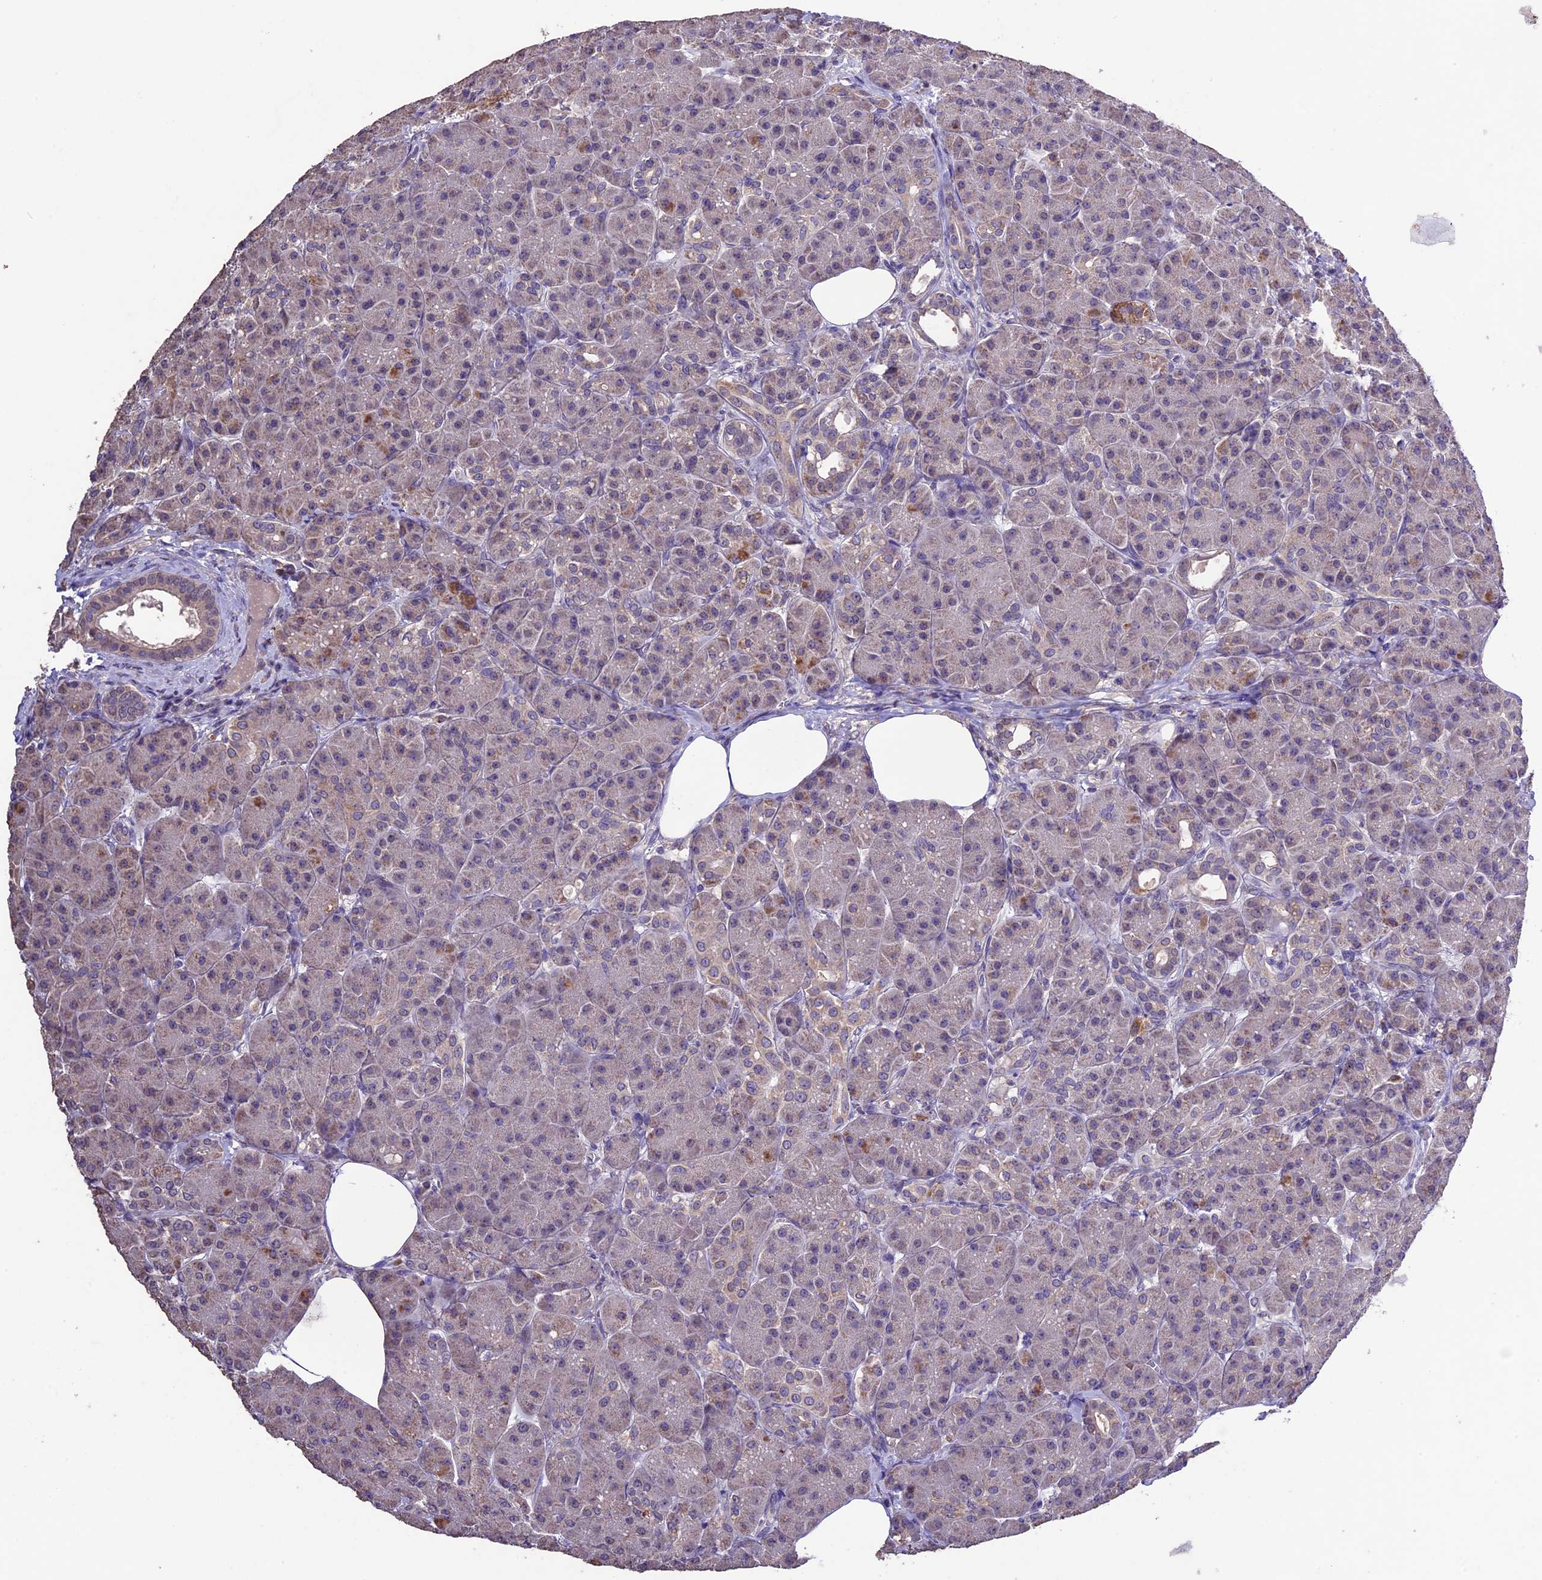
{"staining": {"intensity": "weak", "quantity": "25%-75%", "location": "cytoplasmic/membranous"}, "tissue": "pancreas", "cell_type": "Exocrine glandular cells", "image_type": "normal", "snomed": [{"axis": "morphology", "description": "Normal tissue, NOS"}, {"axis": "topography", "description": "Pancreas"}], "caption": "A brown stain highlights weak cytoplasmic/membranous expression of a protein in exocrine glandular cells of normal pancreas. (Brightfield microscopy of DAB IHC at high magnification).", "gene": "DIS3L", "patient": {"sex": "male", "age": 63}}